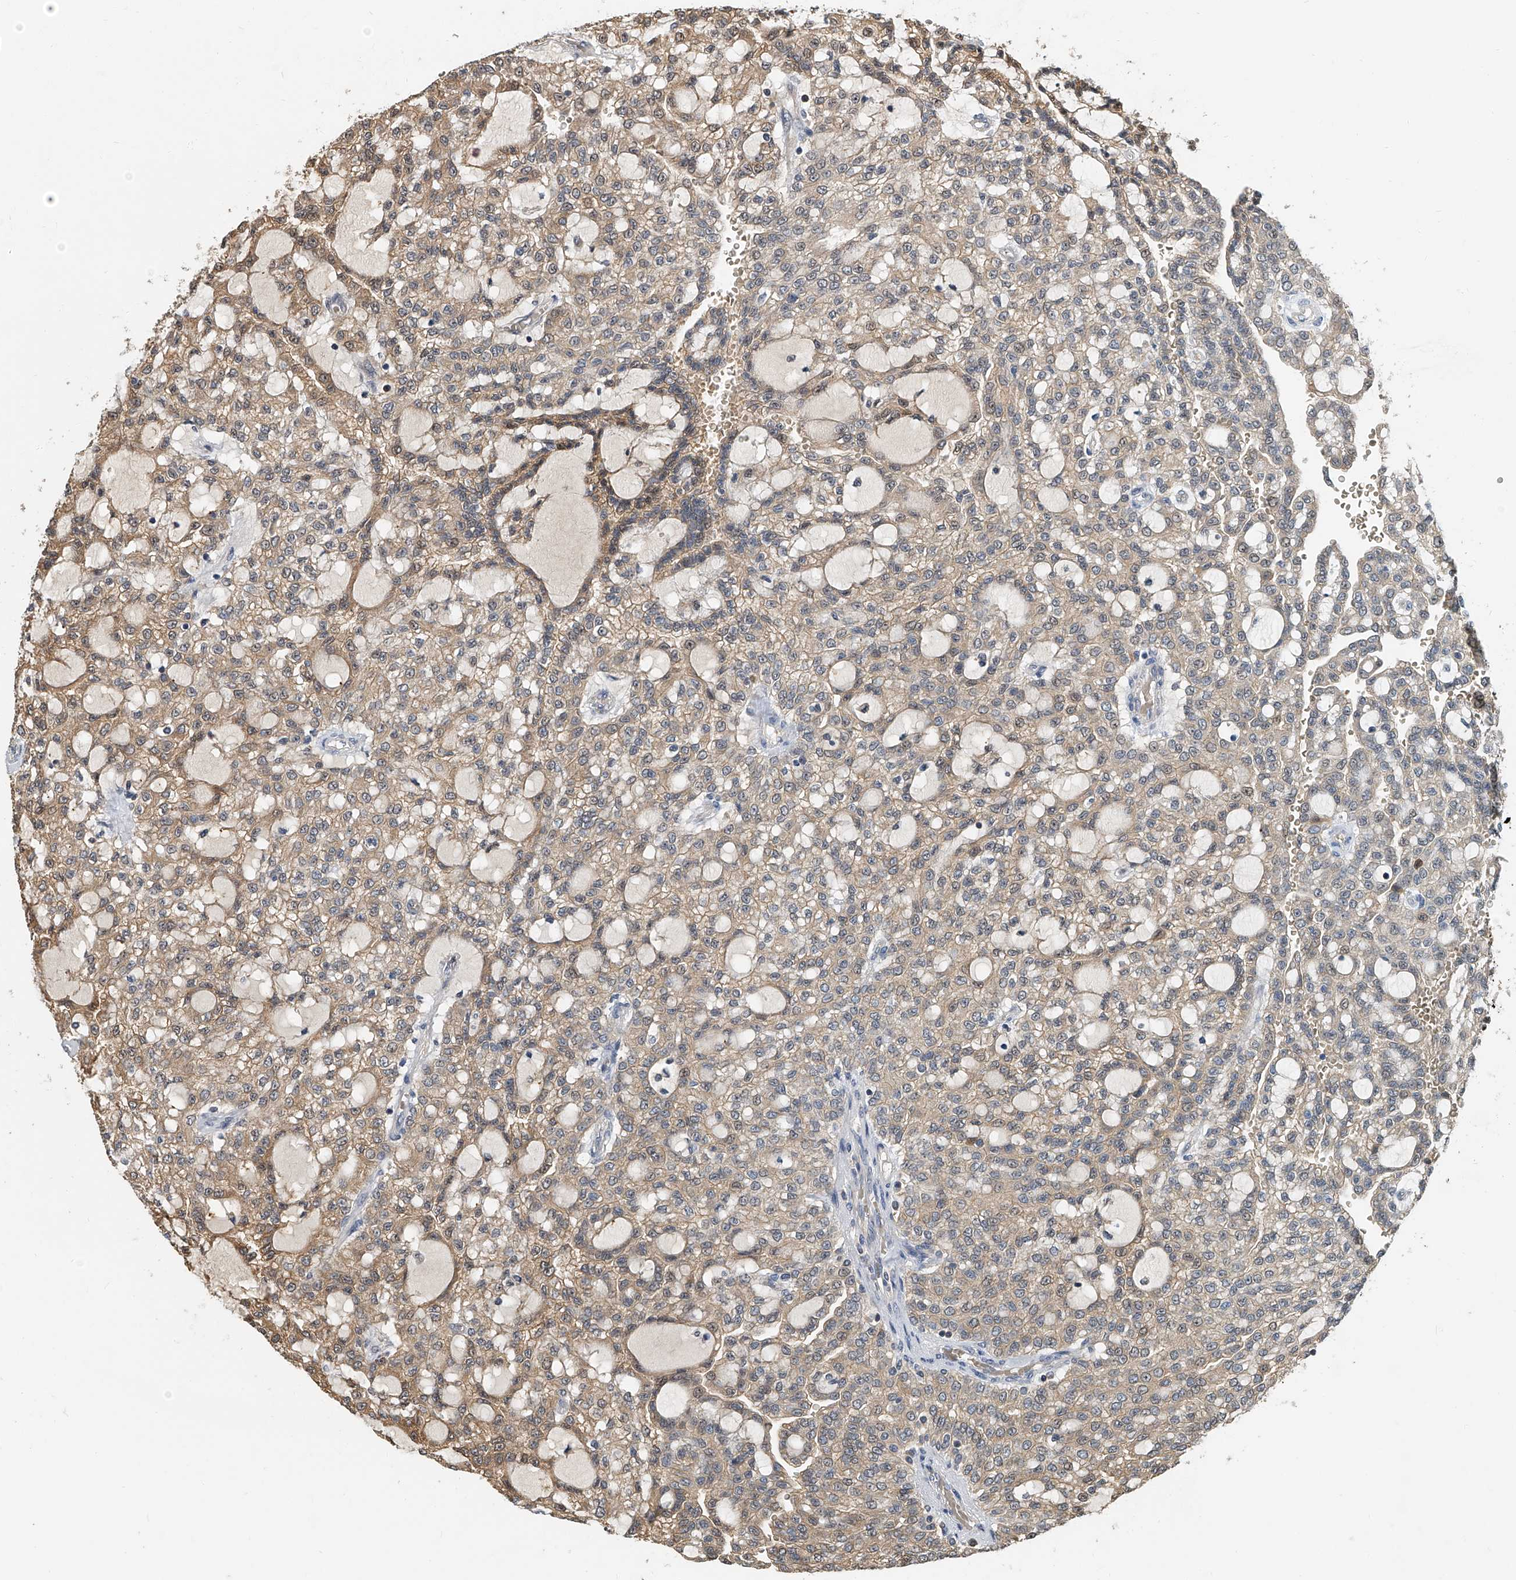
{"staining": {"intensity": "weak", "quantity": "25%-75%", "location": "cytoplasmic/membranous"}, "tissue": "renal cancer", "cell_type": "Tumor cells", "image_type": "cancer", "snomed": [{"axis": "morphology", "description": "Adenocarcinoma, NOS"}, {"axis": "topography", "description": "Kidney"}], "caption": "Immunohistochemistry micrograph of neoplastic tissue: human adenocarcinoma (renal) stained using IHC reveals low levels of weak protein expression localized specifically in the cytoplasmic/membranous of tumor cells, appearing as a cytoplasmic/membranous brown color.", "gene": "CD200", "patient": {"sex": "male", "age": 63}}